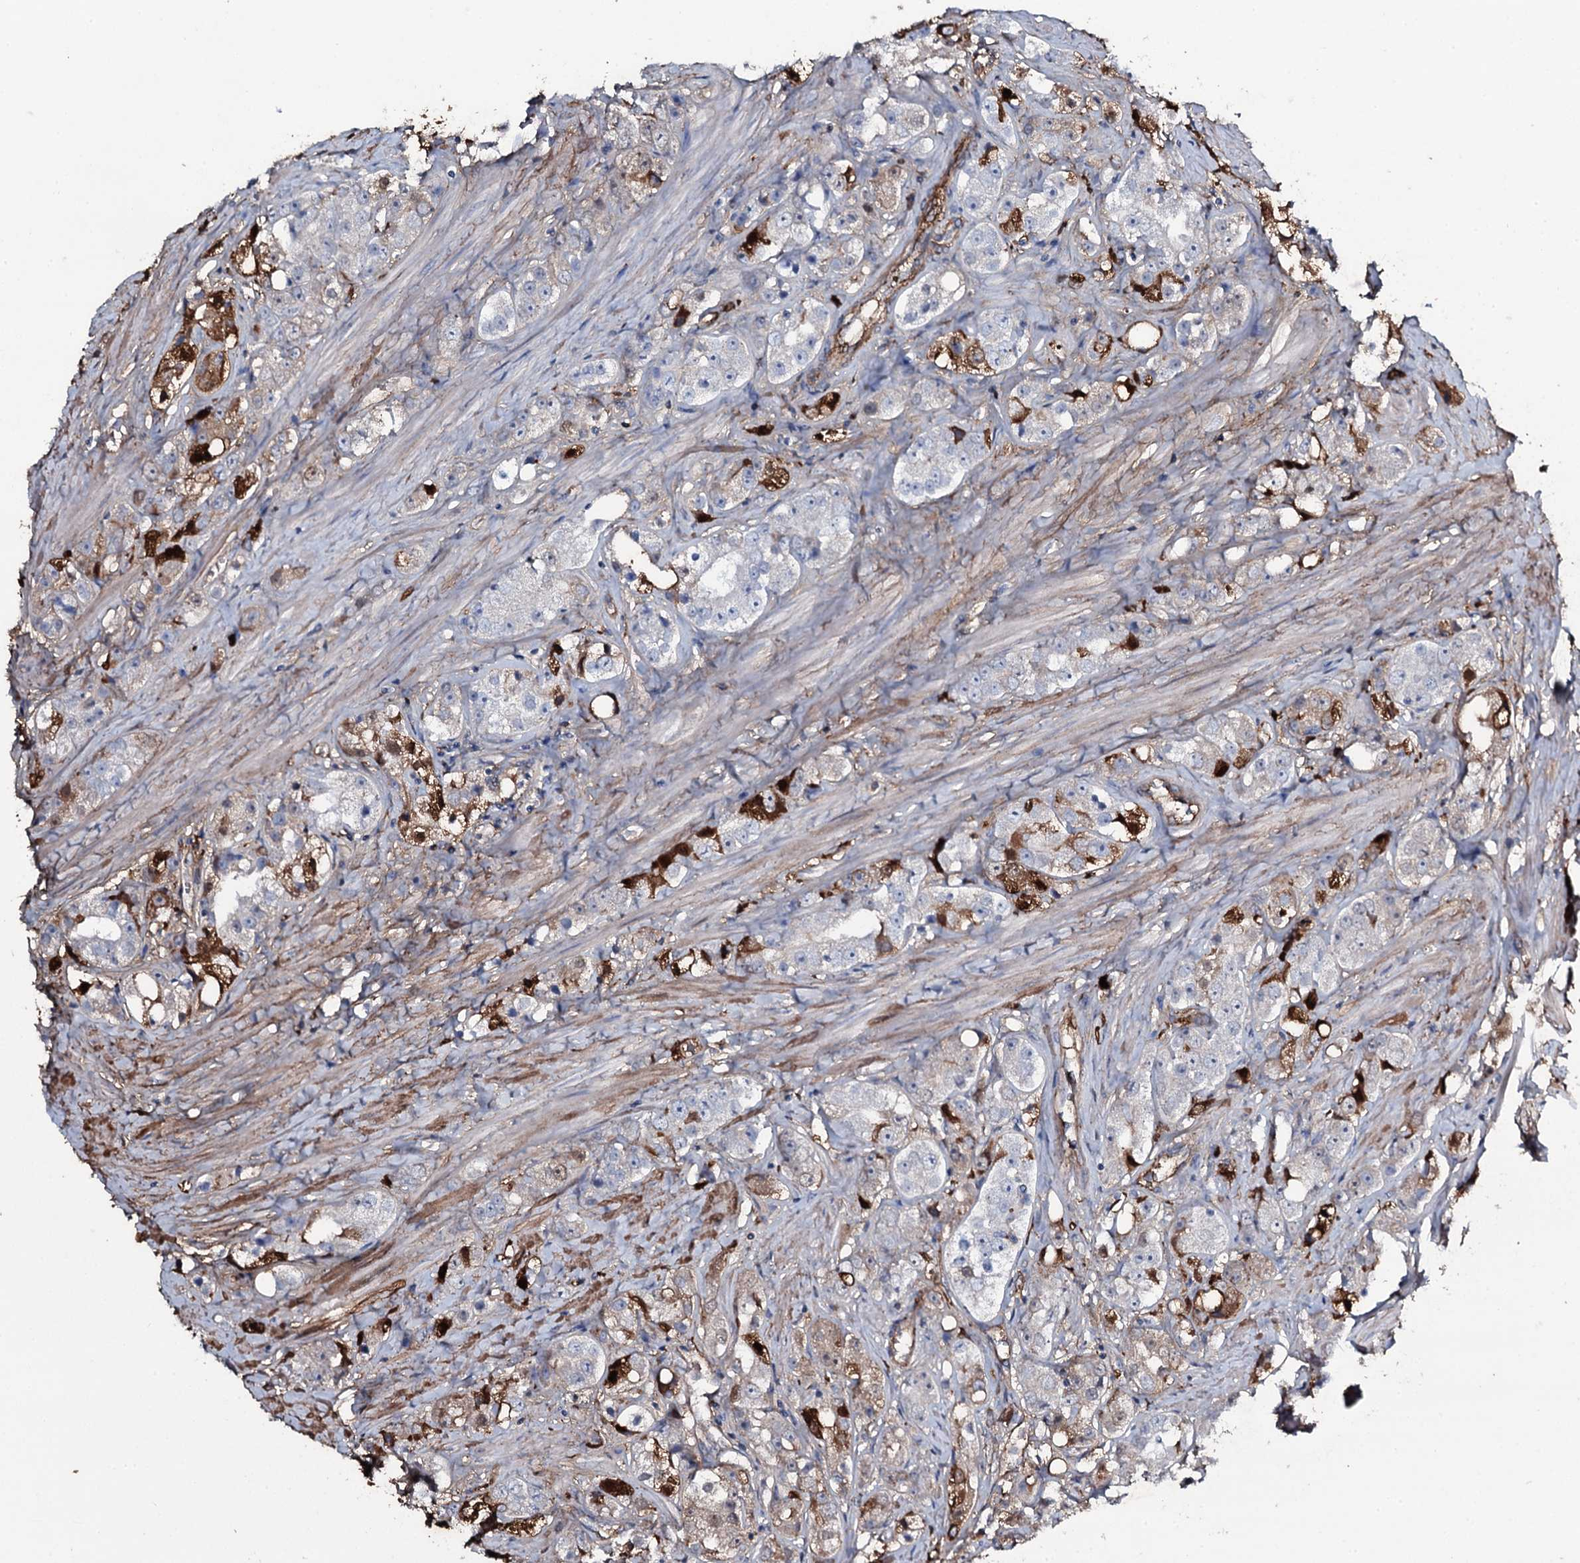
{"staining": {"intensity": "strong", "quantity": "<25%", "location": "cytoplasmic/membranous"}, "tissue": "prostate cancer", "cell_type": "Tumor cells", "image_type": "cancer", "snomed": [{"axis": "morphology", "description": "Adenocarcinoma, NOS"}, {"axis": "topography", "description": "Prostate"}], "caption": "Protein staining of prostate cancer (adenocarcinoma) tissue reveals strong cytoplasmic/membranous expression in about <25% of tumor cells.", "gene": "EDN1", "patient": {"sex": "male", "age": 79}}